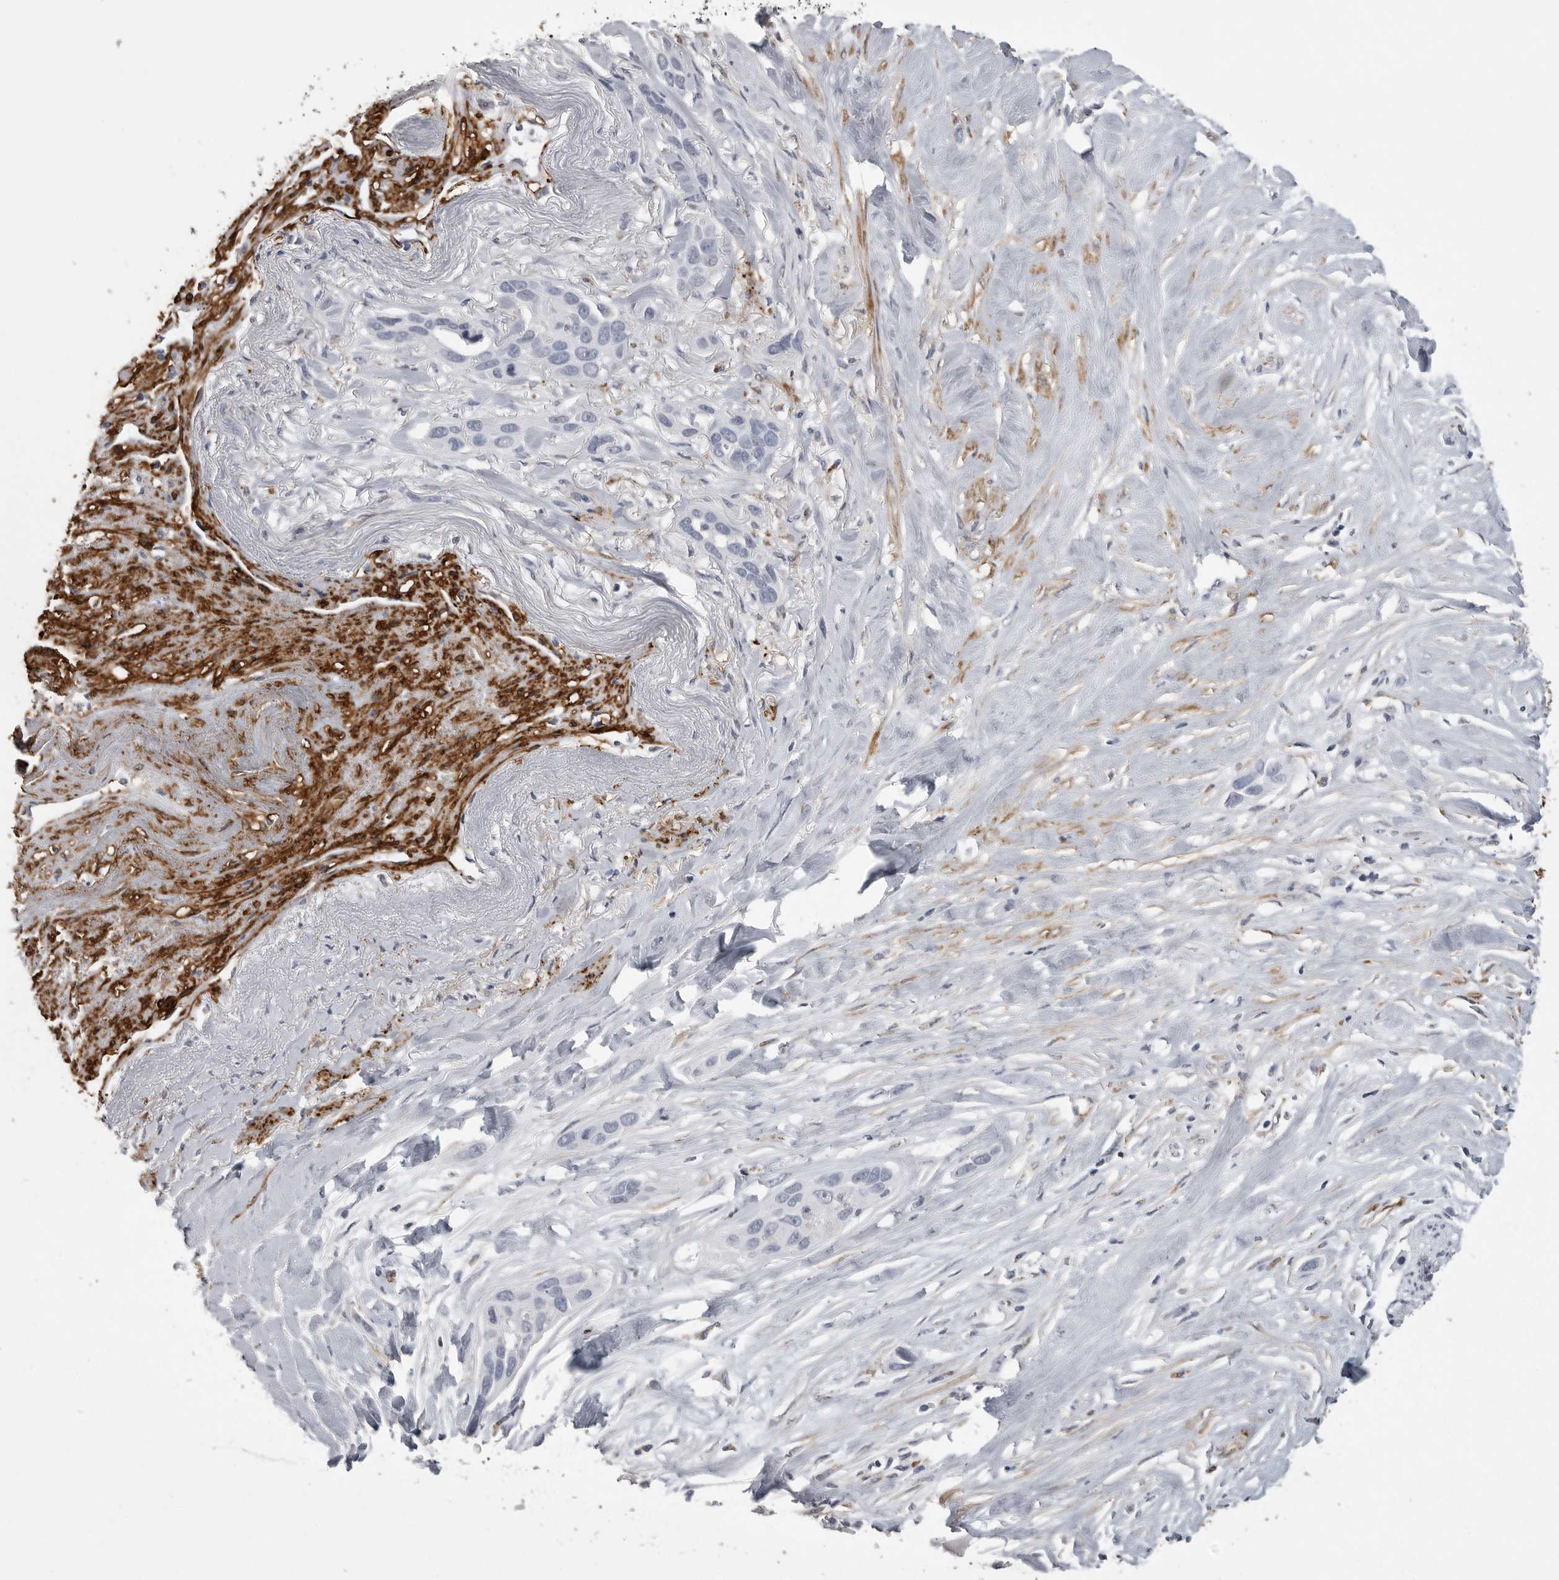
{"staining": {"intensity": "negative", "quantity": "none", "location": "none"}, "tissue": "pancreatic cancer", "cell_type": "Tumor cells", "image_type": "cancer", "snomed": [{"axis": "morphology", "description": "Adenocarcinoma, NOS"}, {"axis": "topography", "description": "Pancreas"}], "caption": "An immunohistochemistry histopathology image of pancreatic adenocarcinoma is shown. There is no staining in tumor cells of pancreatic adenocarcinoma.", "gene": "AOC3", "patient": {"sex": "female", "age": 60}}